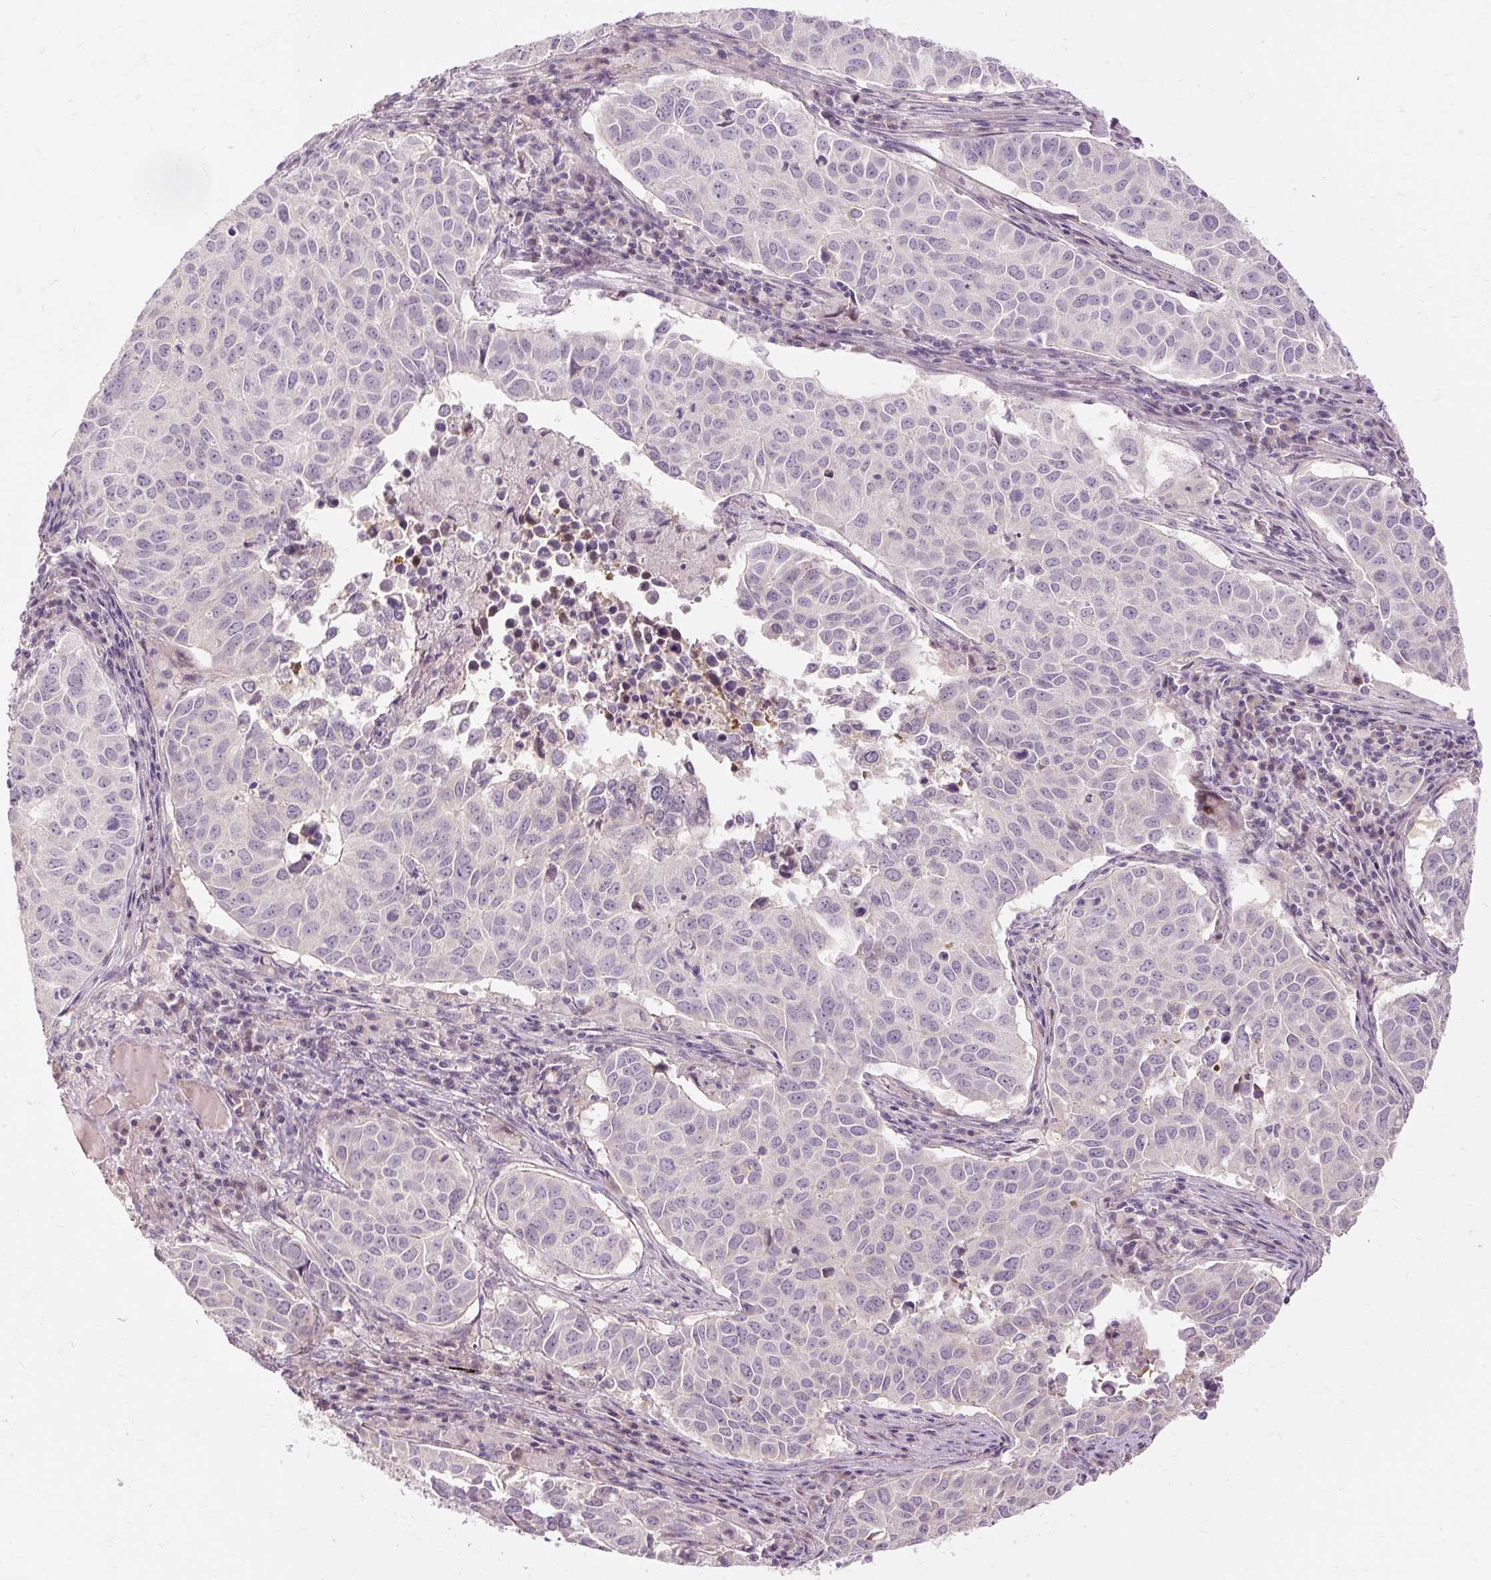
{"staining": {"intensity": "negative", "quantity": "none", "location": "none"}, "tissue": "lung cancer", "cell_type": "Tumor cells", "image_type": "cancer", "snomed": [{"axis": "morphology", "description": "Adenocarcinoma, NOS"}, {"axis": "topography", "description": "Lung"}], "caption": "The IHC micrograph has no significant staining in tumor cells of adenocarcinoma (lung) tissue.", "gene": "CAPN3", "patient": {"sex": "female", "age": 50}}